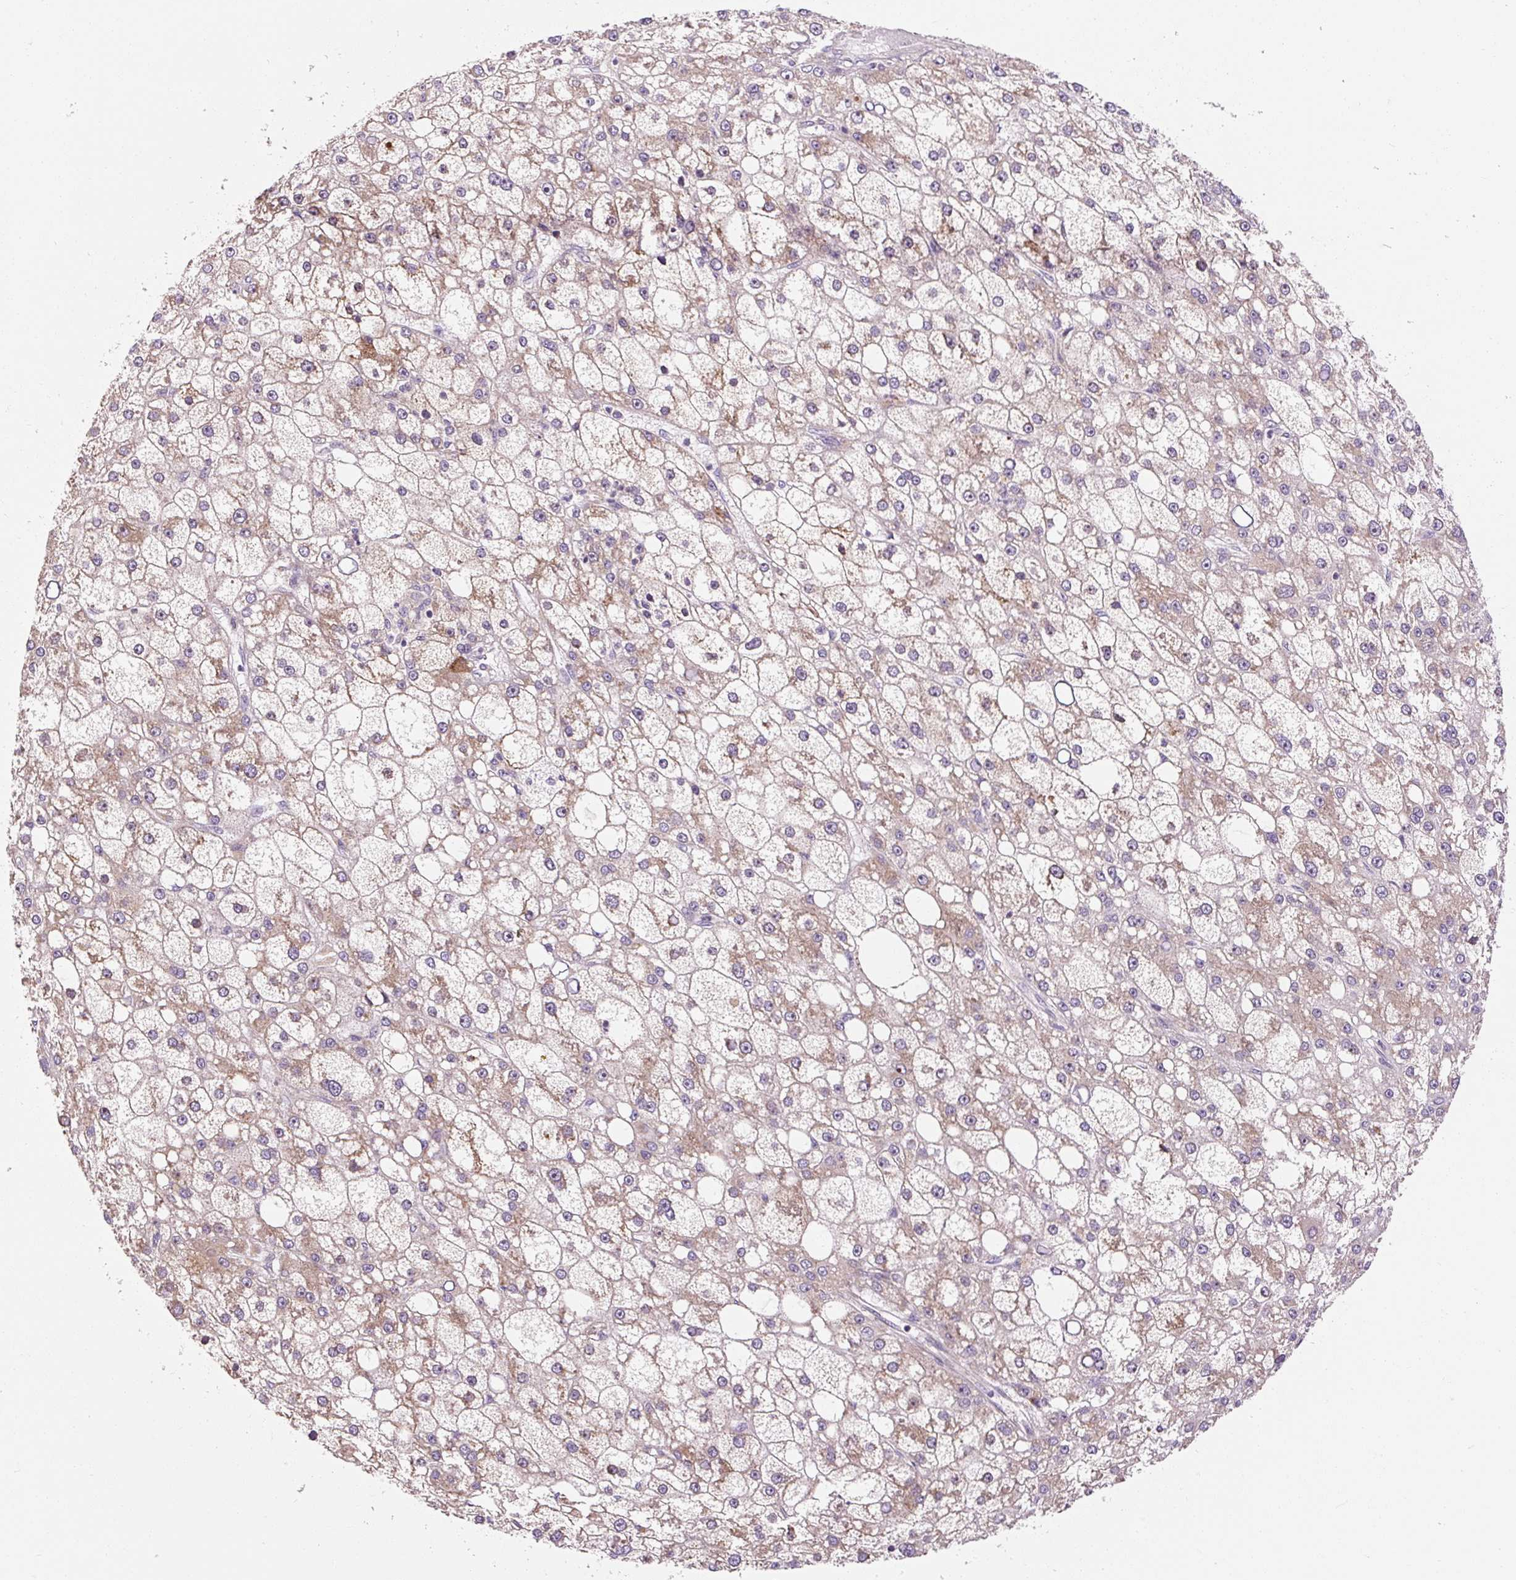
{"staining": {"intensity": "moderate", "quantity": "25%-75%", "location": "cytoplasmic/membranous"}, "tissue": "liver cancer", "cell_type": "Tumor cells", "image_type": "cancer", "snomed": [{"axis": "morphology", "description": "Carcinoma, Hepatocellular, NOS"}, {"axis": "topography", "description": "Liver"}], "caption": "Protein analysis of liver cancer tissue reveals moderate cytoplasmic/membranous expression in about 25%-75% of tumor cells.", "gene": "PRSS48", "patient": {"sex": "male", "age": 67}}